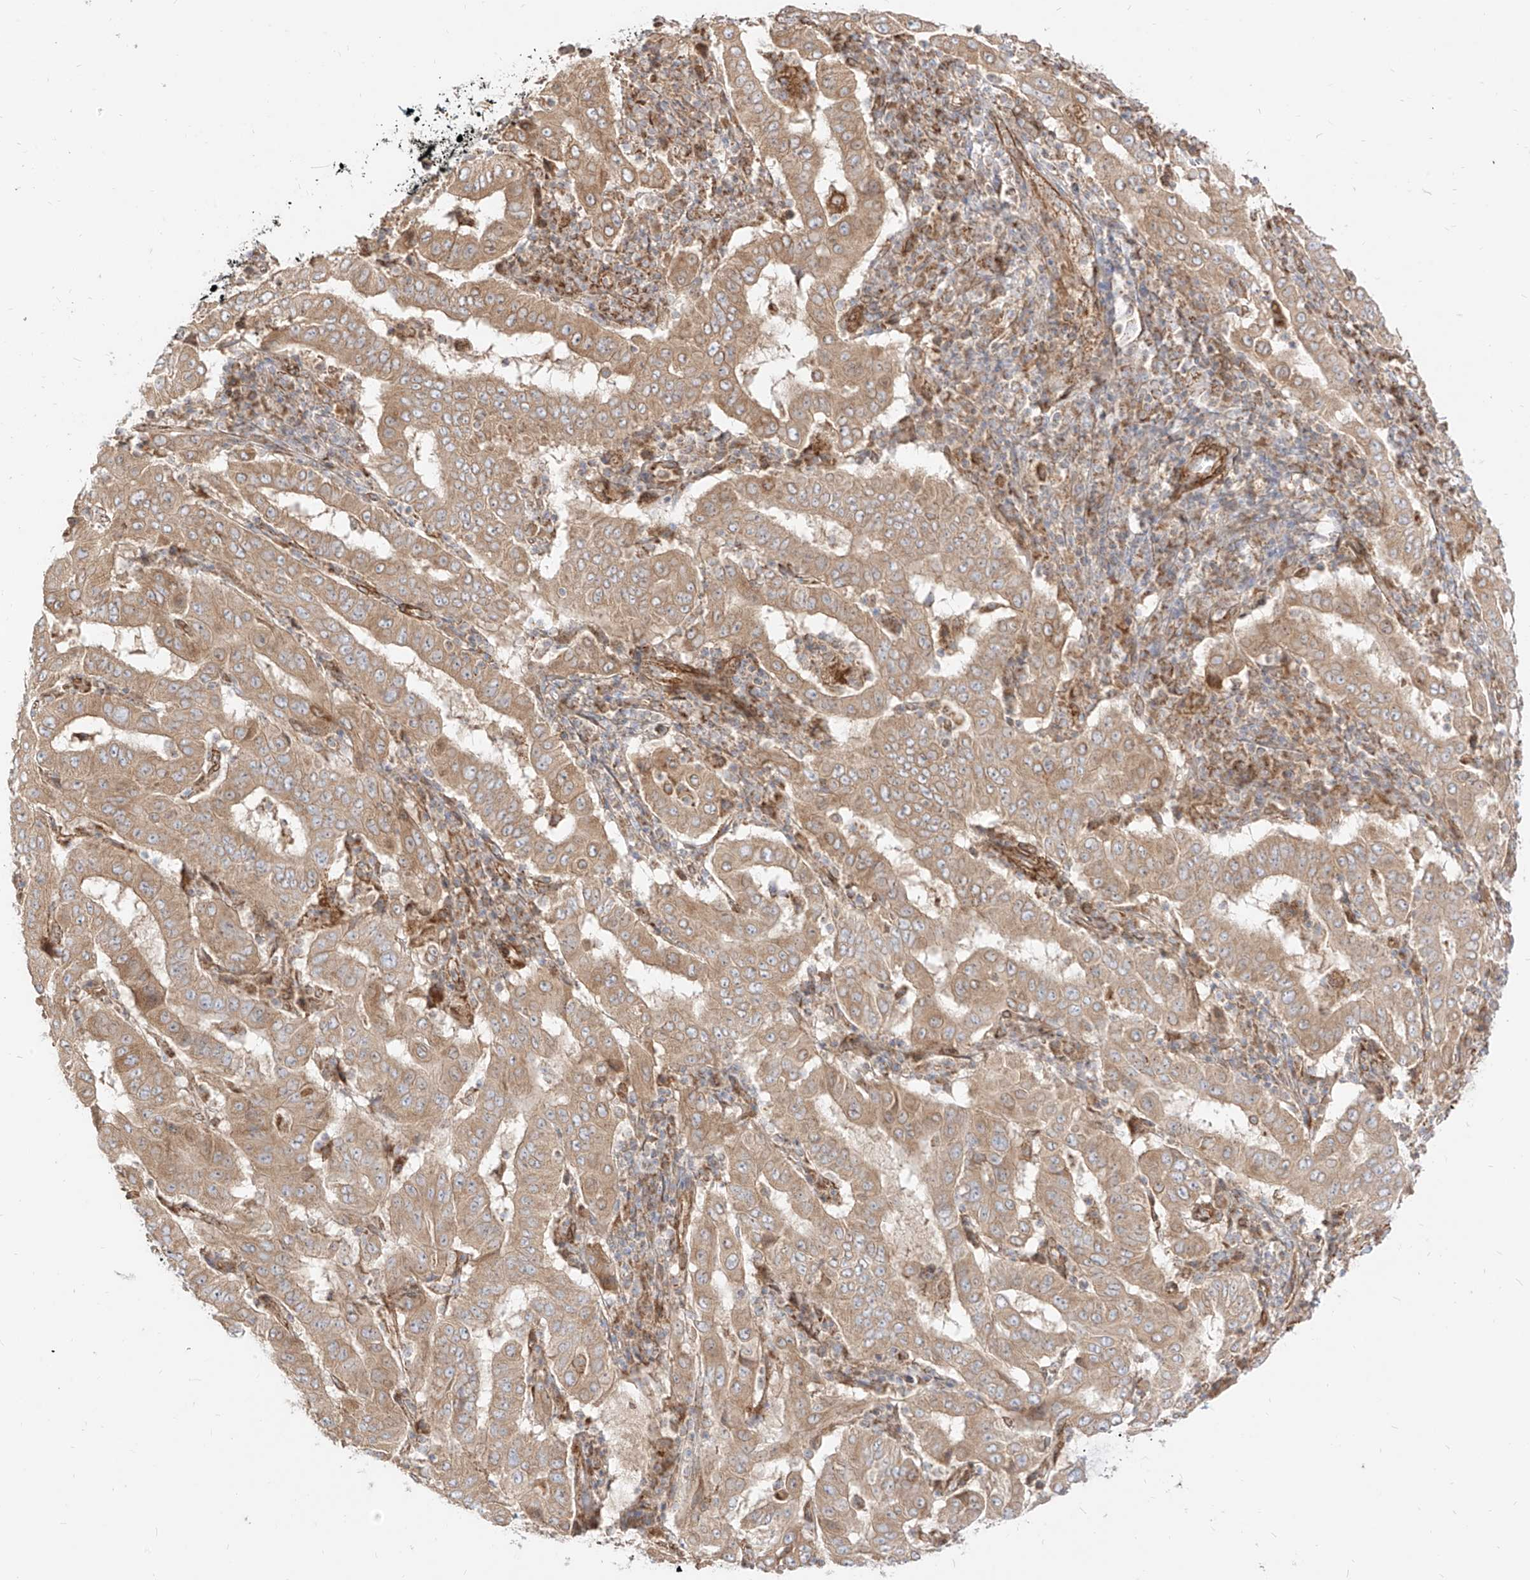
{"staining": {"intensity": "moderate", "quantity": ">75%", "location": "cytoplasmic/membranous"}, "tissue": "pancreatic cancer", "cell_type": "Tumor cells", "image_type": "cancer", "snomed": [{"axis": "morphology", "description": "Adenocarcinoma, NOS"}, {"axis": "topography", "description": "Pancreas"}], "caption": "Moderate cytoplasmic/membranous protein expression is seen in approximately >75% of tumor cells in pancreatic cancer.", "gene": "PLCL1", "patient": {"sex": "male", "age": 63}}